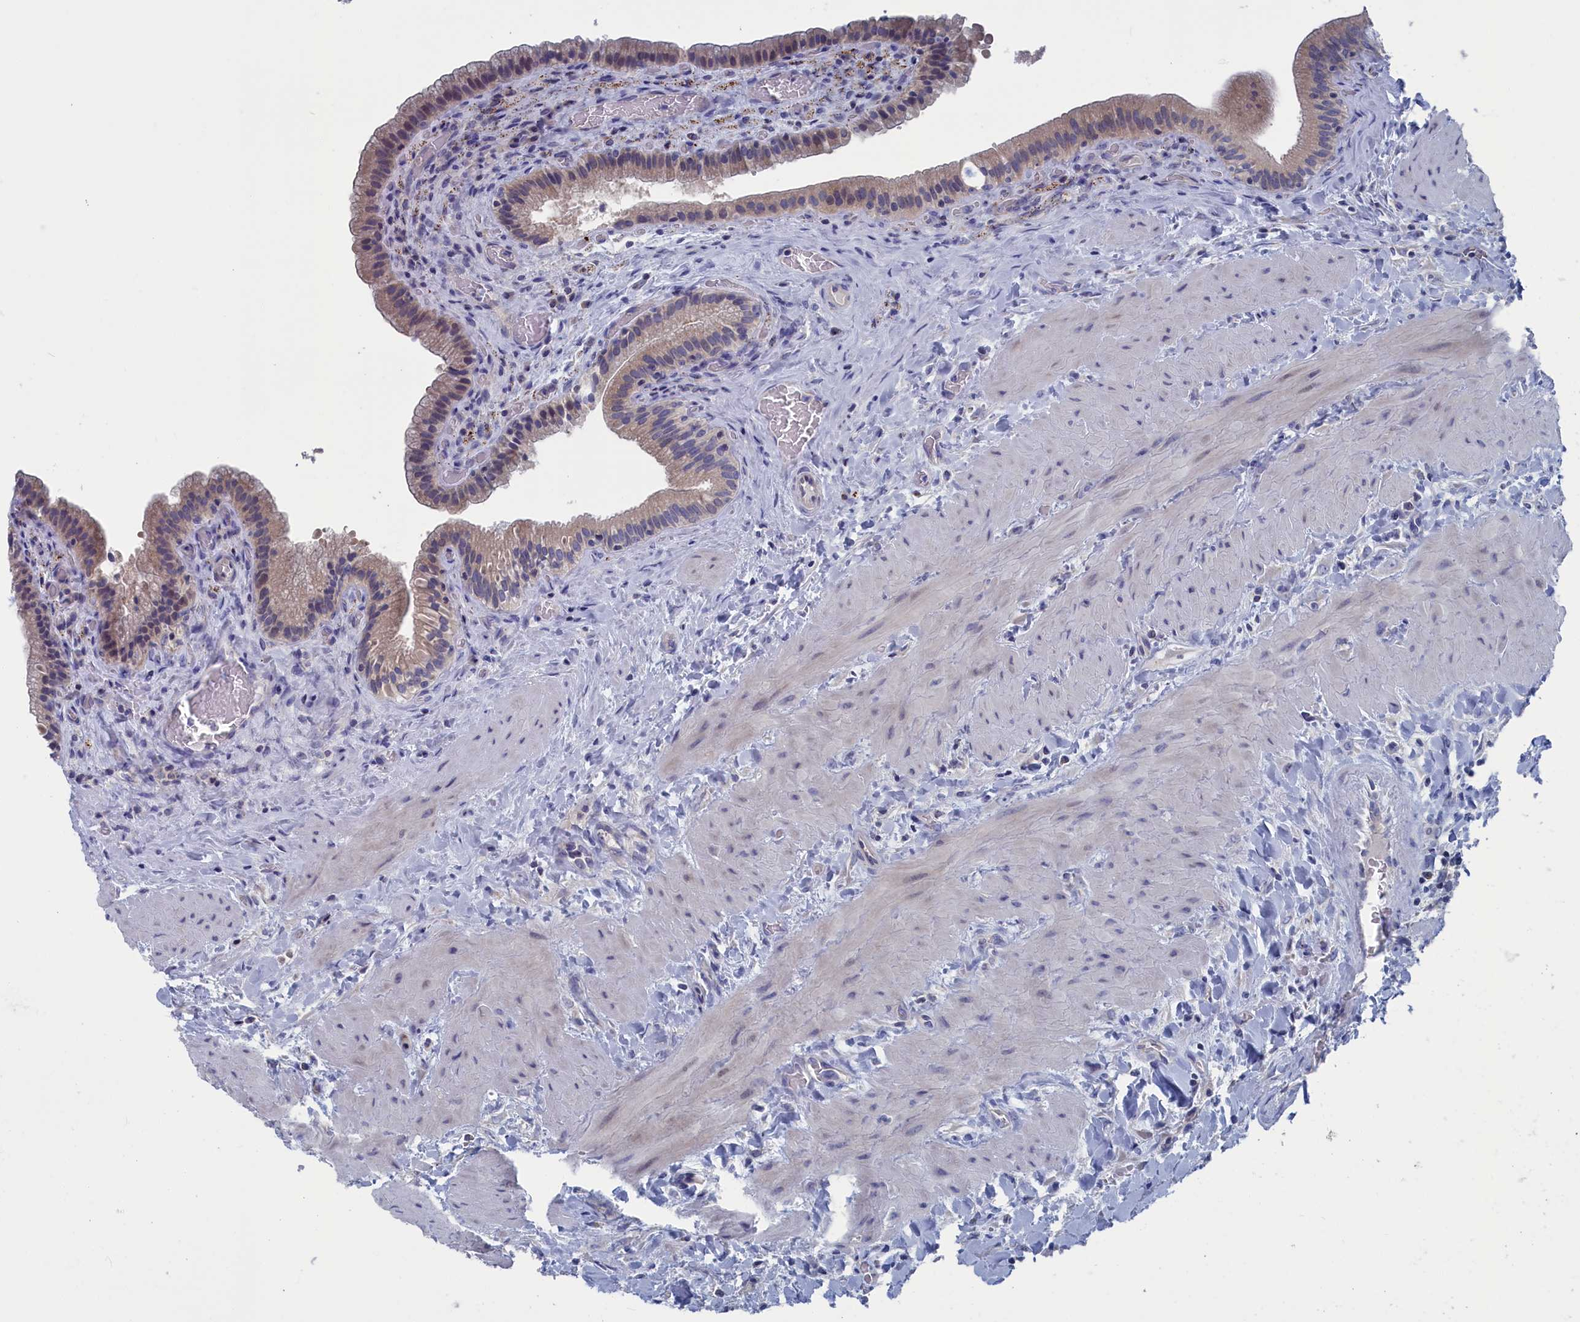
{"staining": {"intensity": "weak", "quantity": ">75%", "location": "cytoplasmic/membranous"}, "tissue": "gallbladder", "cell_type": "Glandular cells", "image_type": "normal", "snomed": [{"axis": "morphology", "description": "Normal tissue, NOS"}, {"axis": "topography", "description": "Gallbladder"}], "caption": "Gallbladder stained with immunohistochemistry displays weak cytoplasmic/membranous expression in about >75% of glandular cells. (DAB (3,3'-diaminobenzidine) = brown stain, brightfield microscopy at high magnification).", "gene": "CEND1", "patient": {"sex": "male", "age": 24}}